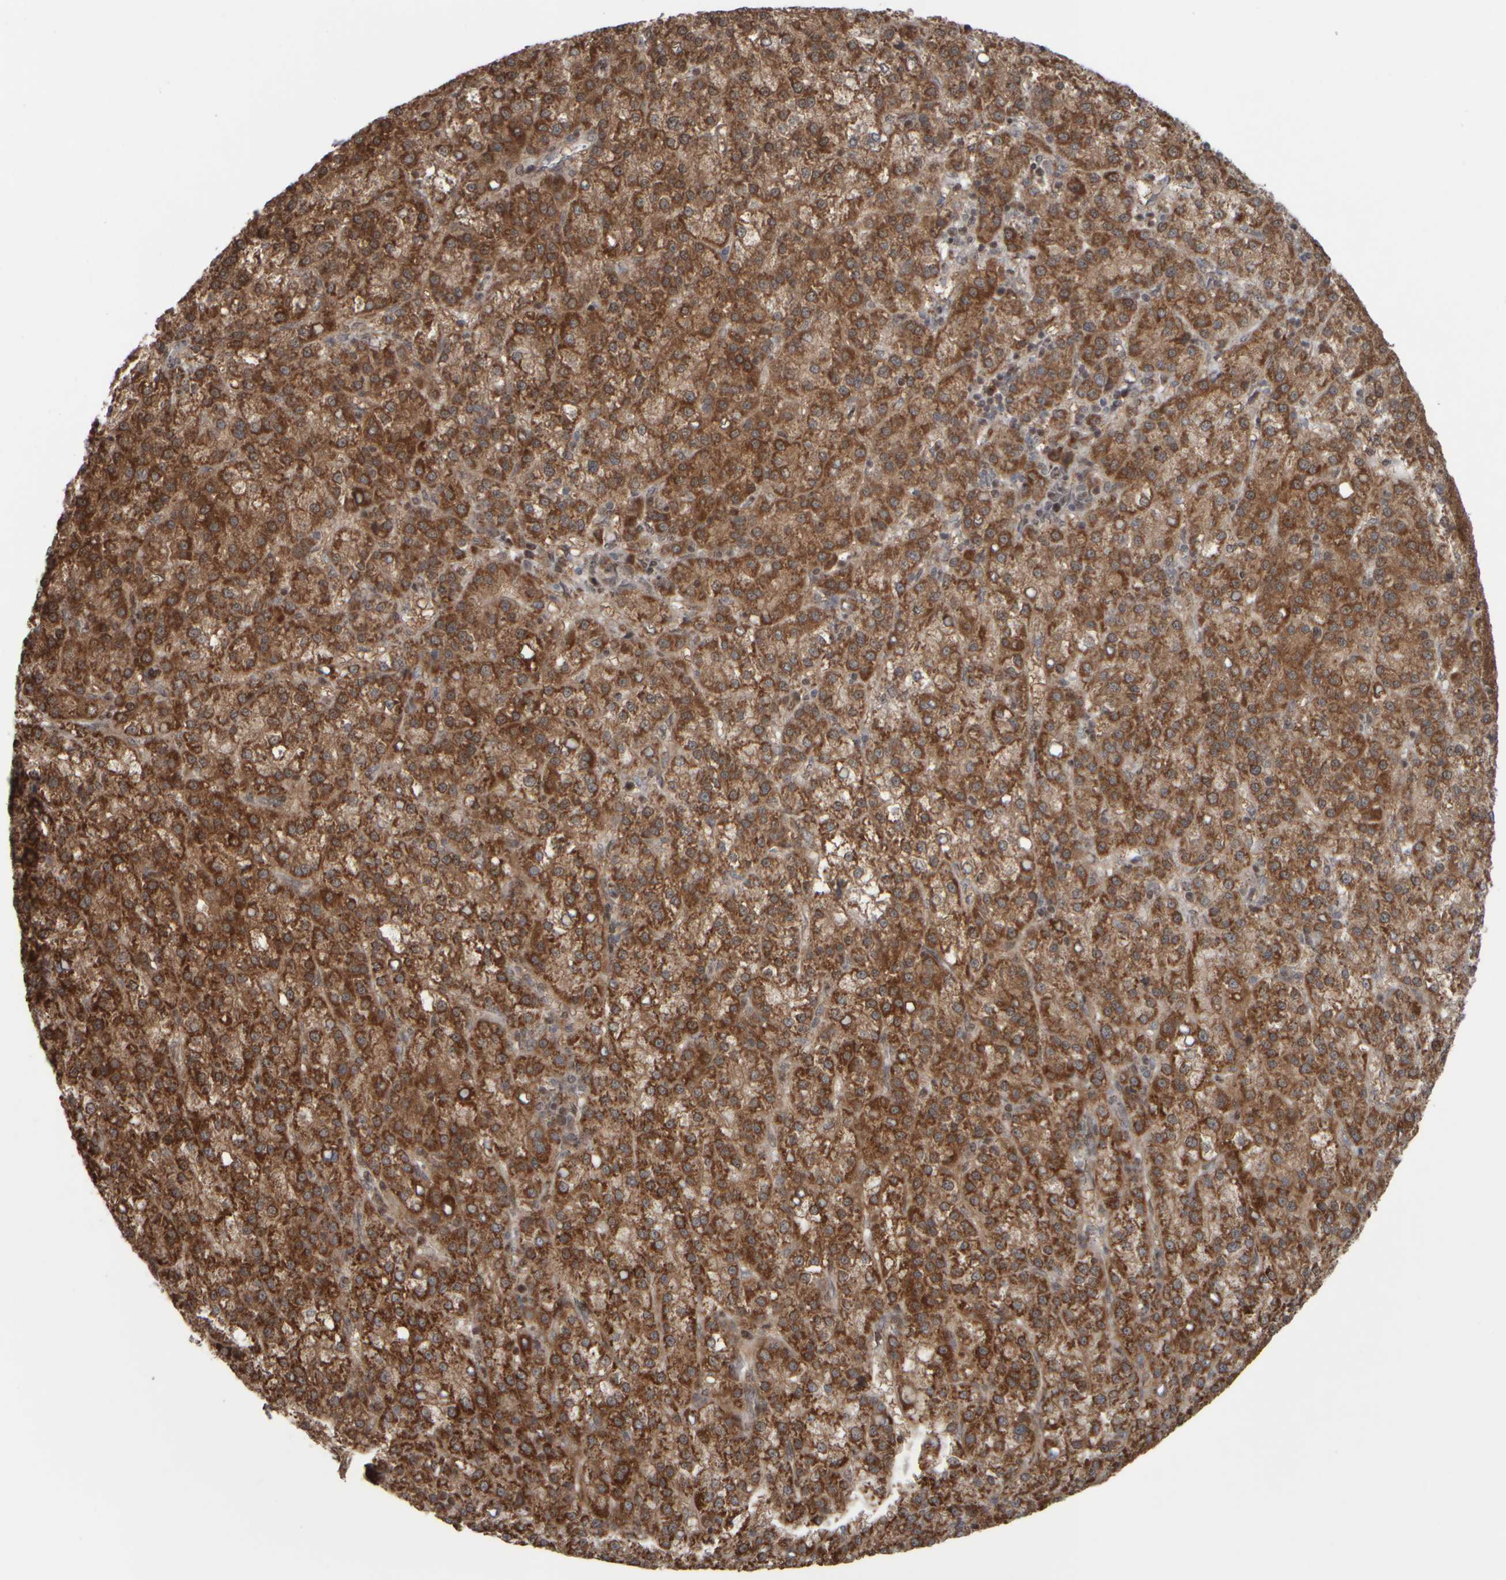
{"staining": {"intensity": "moderate", "quantity": ">75%", "location": "cytoplasmic/membranous"}, "tissue": "liver cancer", "cell_type": "Tumor cells", "image_type": "cancer", "snomed": [{"axis": "morphology", "description": "Carcinoma, Hepatocellular, NOS"}, {"axis": "topography", "description": "Liver"}], "caption": "Protein expression analysis of human liver cancer (hepatocellular carcinoma) reveals moderate cytoplasmic/membranous staining in approximately >75% of tumor cells.", "gene": "CWC27", "patient": {"sex": "female", "age": 58}}